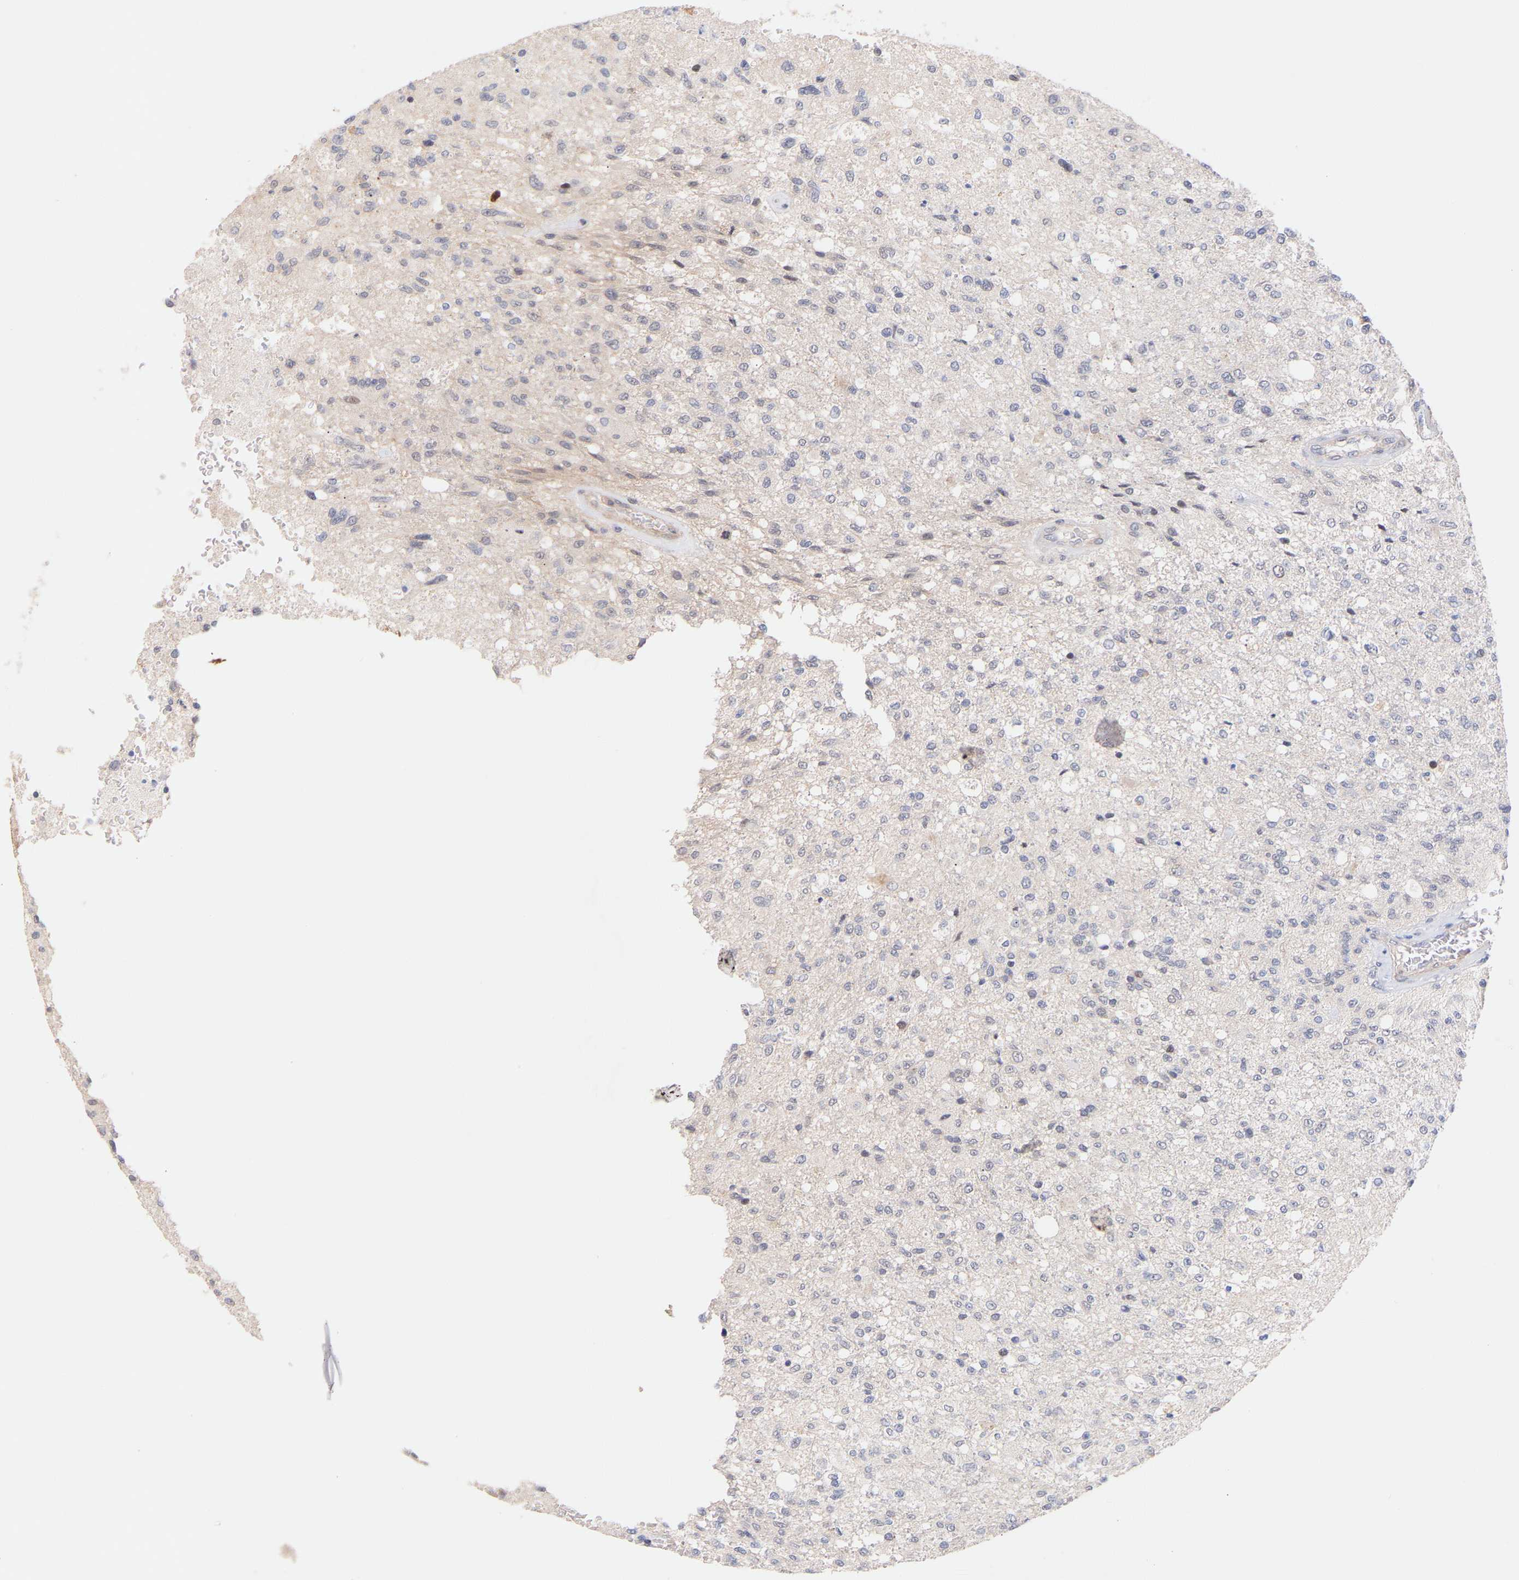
{"staining": {"intensity": "negative", "quantity": "none", "location": "none"}, "tissue": "glioma", "cell_type": "Tumor cells", "image_type": "cancer", "snomed": [{"axis": "morphology", "description": "Normal tissue, NOS"}, {"axis": "morphology", "description": "Glioma, malignant, High grade"}, {"axis": "topography", "description": "Cerebral cortex"}], "caption": "This is a photomicrograph of immunohistochemistry staining of glioma, which shows no expression in tumor cells.", "gene": "PDLIM5", "patient": {"sex": "male", "age": 77}}